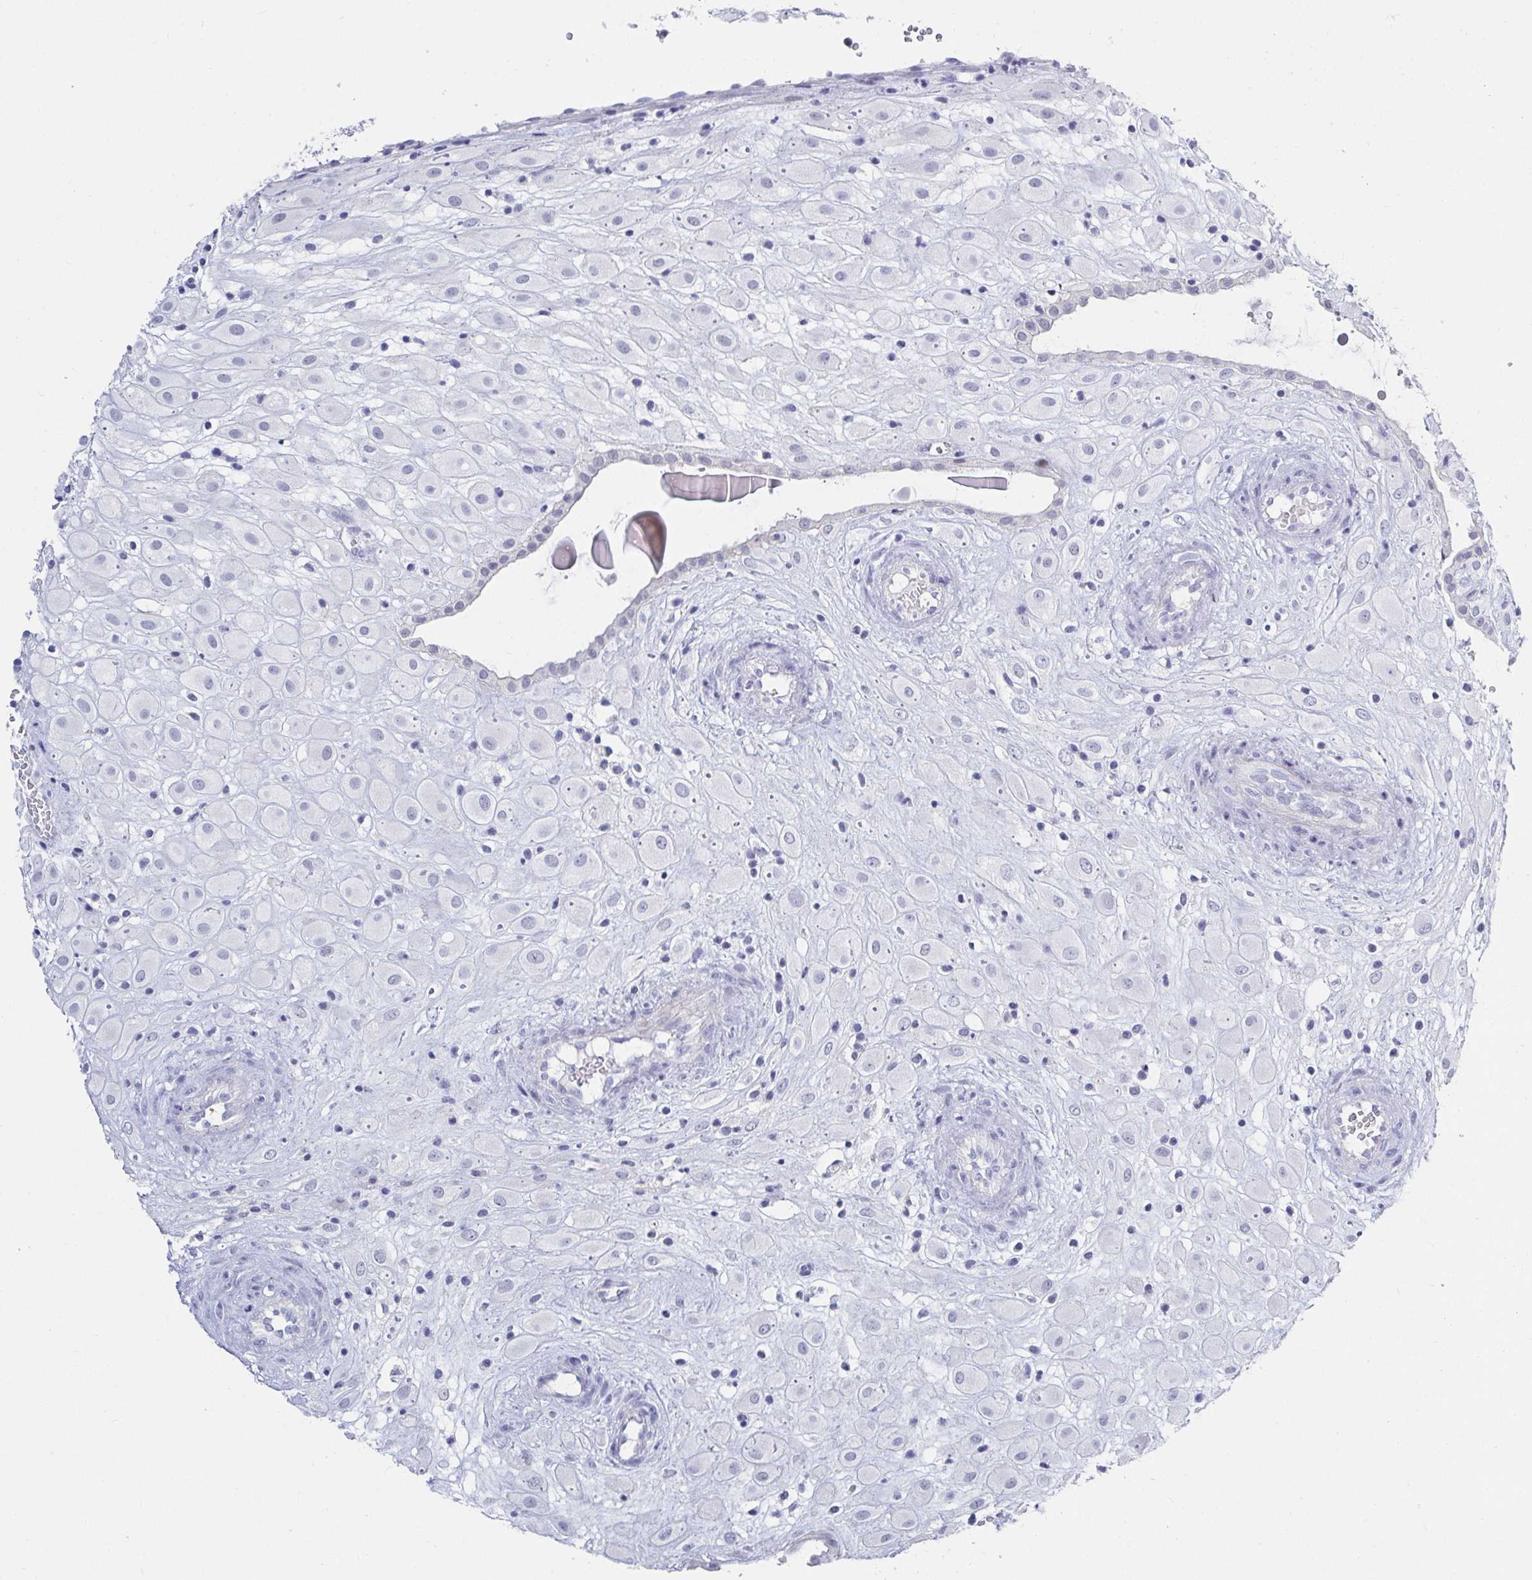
{"staining": {"intensity": "negative", "quantity": "none", "location": "none"}, "tissue": "placenta", "cell_type": "Decidual cells", "image_type": "normal", "snomed": [{"axis": "morphology", "description": "Normal tissue, NOS"}, {"axis": "topography", "description": "Placenta"}], "caption": "Decidual cells show no significant protein staining in benign placenta. The staining is performed using DAB (3,3'-diaminobenzidine) brown chromogen with nuclei counter-stained in using hematoxylin.", "gene": "OR10K1", "patient": {"sex": "female", "age": 24}}